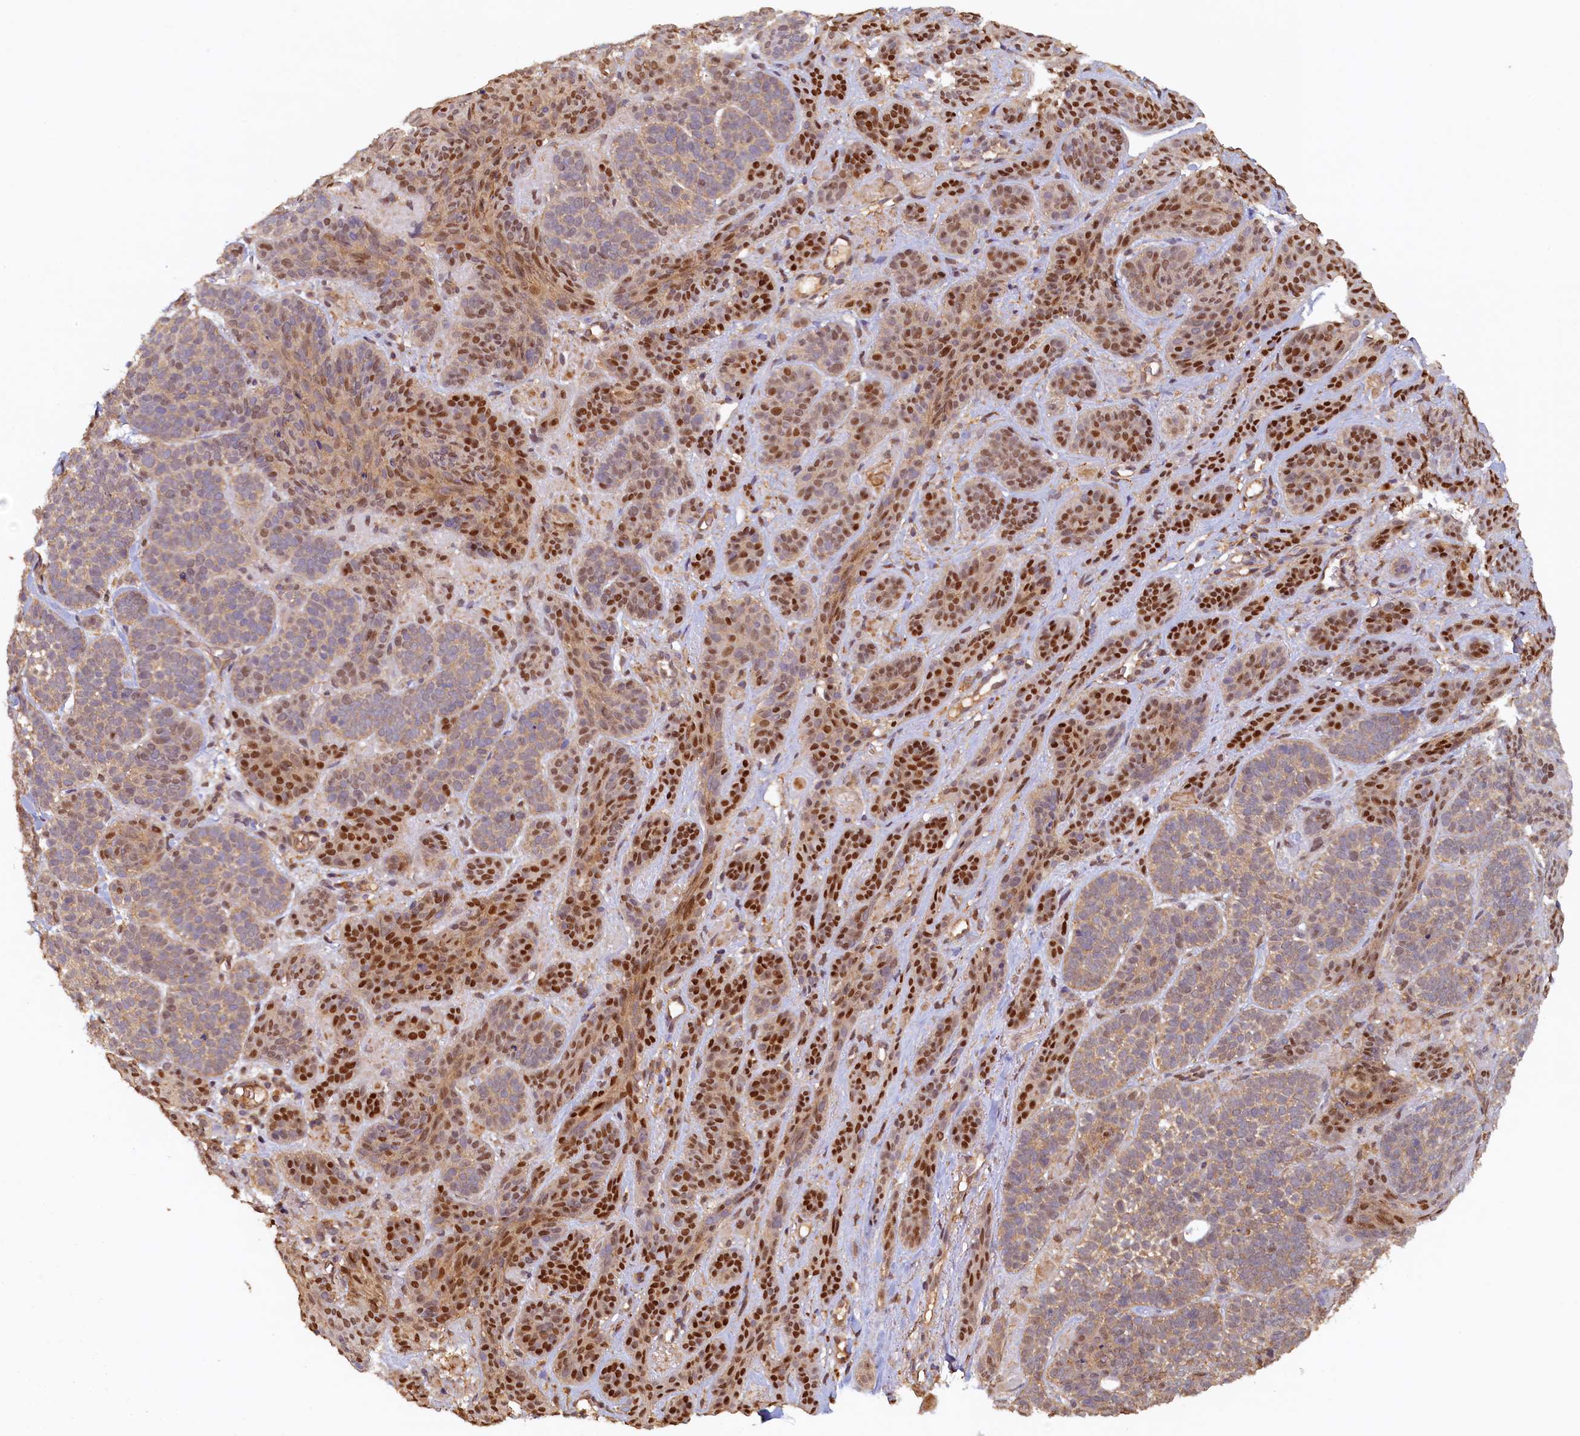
{"staining": {"intensity": "weak", "quantity": ">75%", "location": "cytoplasmic/membranous,nuclear"}, "tissue": "skin cancer", "cell_type": "Tumor cells", "image_type": "cancer", "snomed": [{"axis": "morphology", "description": "Basal cell carcinoma"}, {"axis": "topography", "description": "Skin"}], "caption": "Immunohistochemistry (IHC) (DAB) staining of skin cancer demonstrates weak cytoplasmic/membranous and nuclear protein positivity in about >75% of tumor cells. (DAB IHC, brown staining for protein, blue staining for nuclei).", "gene": "UBL7", "patient": {"sex": "male", "age": 85}}